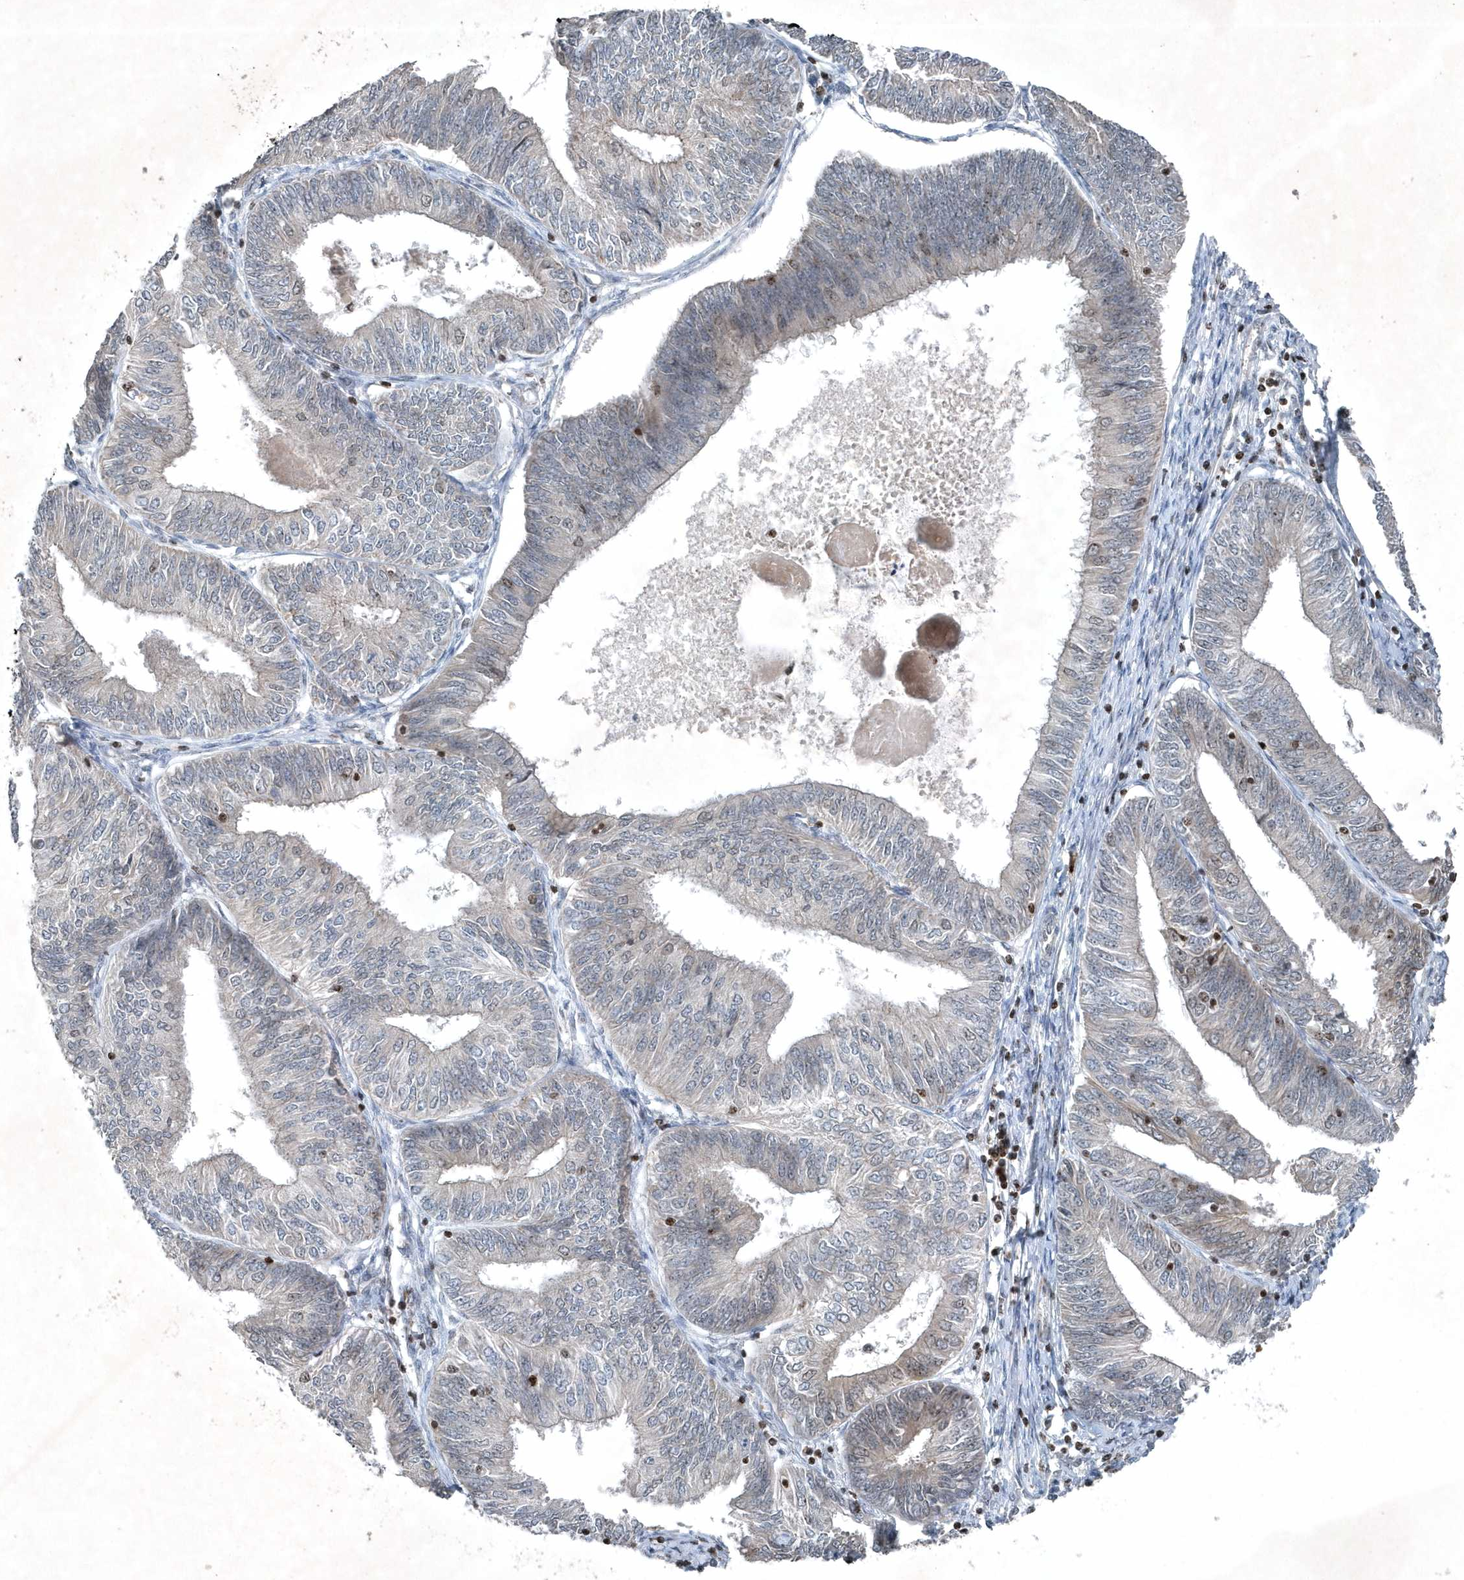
{"staining": {"intensity": "negative", "quantity": "none", "location": "none"}, "tissue": "endometrial cancer", "cell_type": "Tumor cells", "image_type": "cancer", "snomed": [{"axis": "morphology", "description": "Adenocarcinoma, NOS"}, {"axis": "topography", "description": "Endometrium"}], "caption": "An IHC histopathology image of endometrial cancer (adenocarcinoma) is shown. There is no staining in tumor cells of endometrial cancer (adenocarcinoma).", "gene": "QTRT2", "patient": {"sex": "female", "age": 58}}